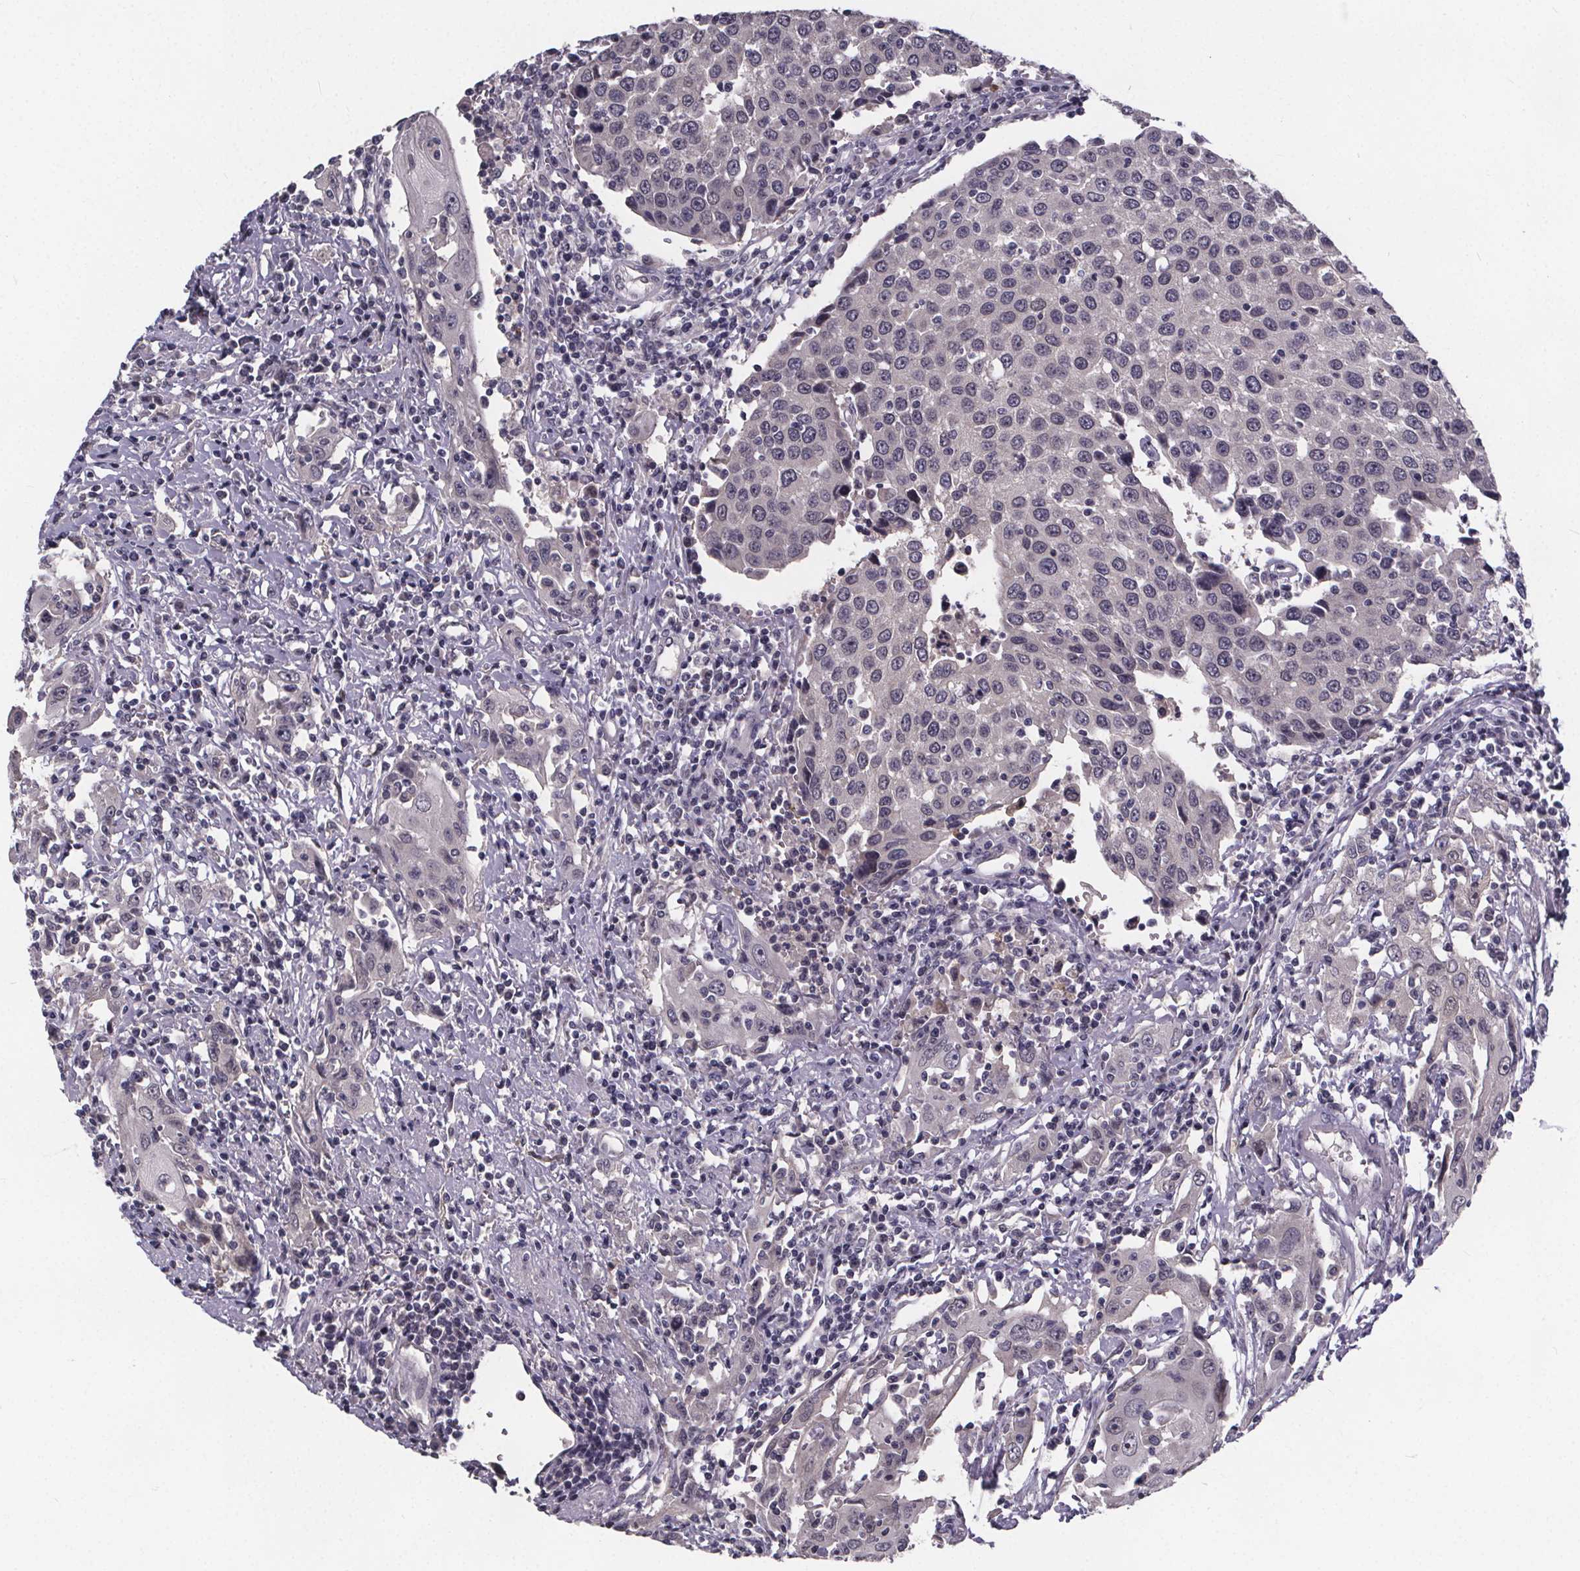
{"staining": {"intensity": "negative", "quantity": "none", "location": "none"}, "tissue": "urothelial cancer", "cell_type": "Tumor cells", "image_type": "cancer", "snomed": [{"axis": "morphology", "description": "Urothelial carcinoma, High grade"}, {"axis": "topography", "description": "Urinary bladder"}], "caption": "Tumor cells are negative for brown protein staining in high-grade urothelial carcinoma.", "gene": "FAM181B", "patient": {"sex": "female", "age": 85}}